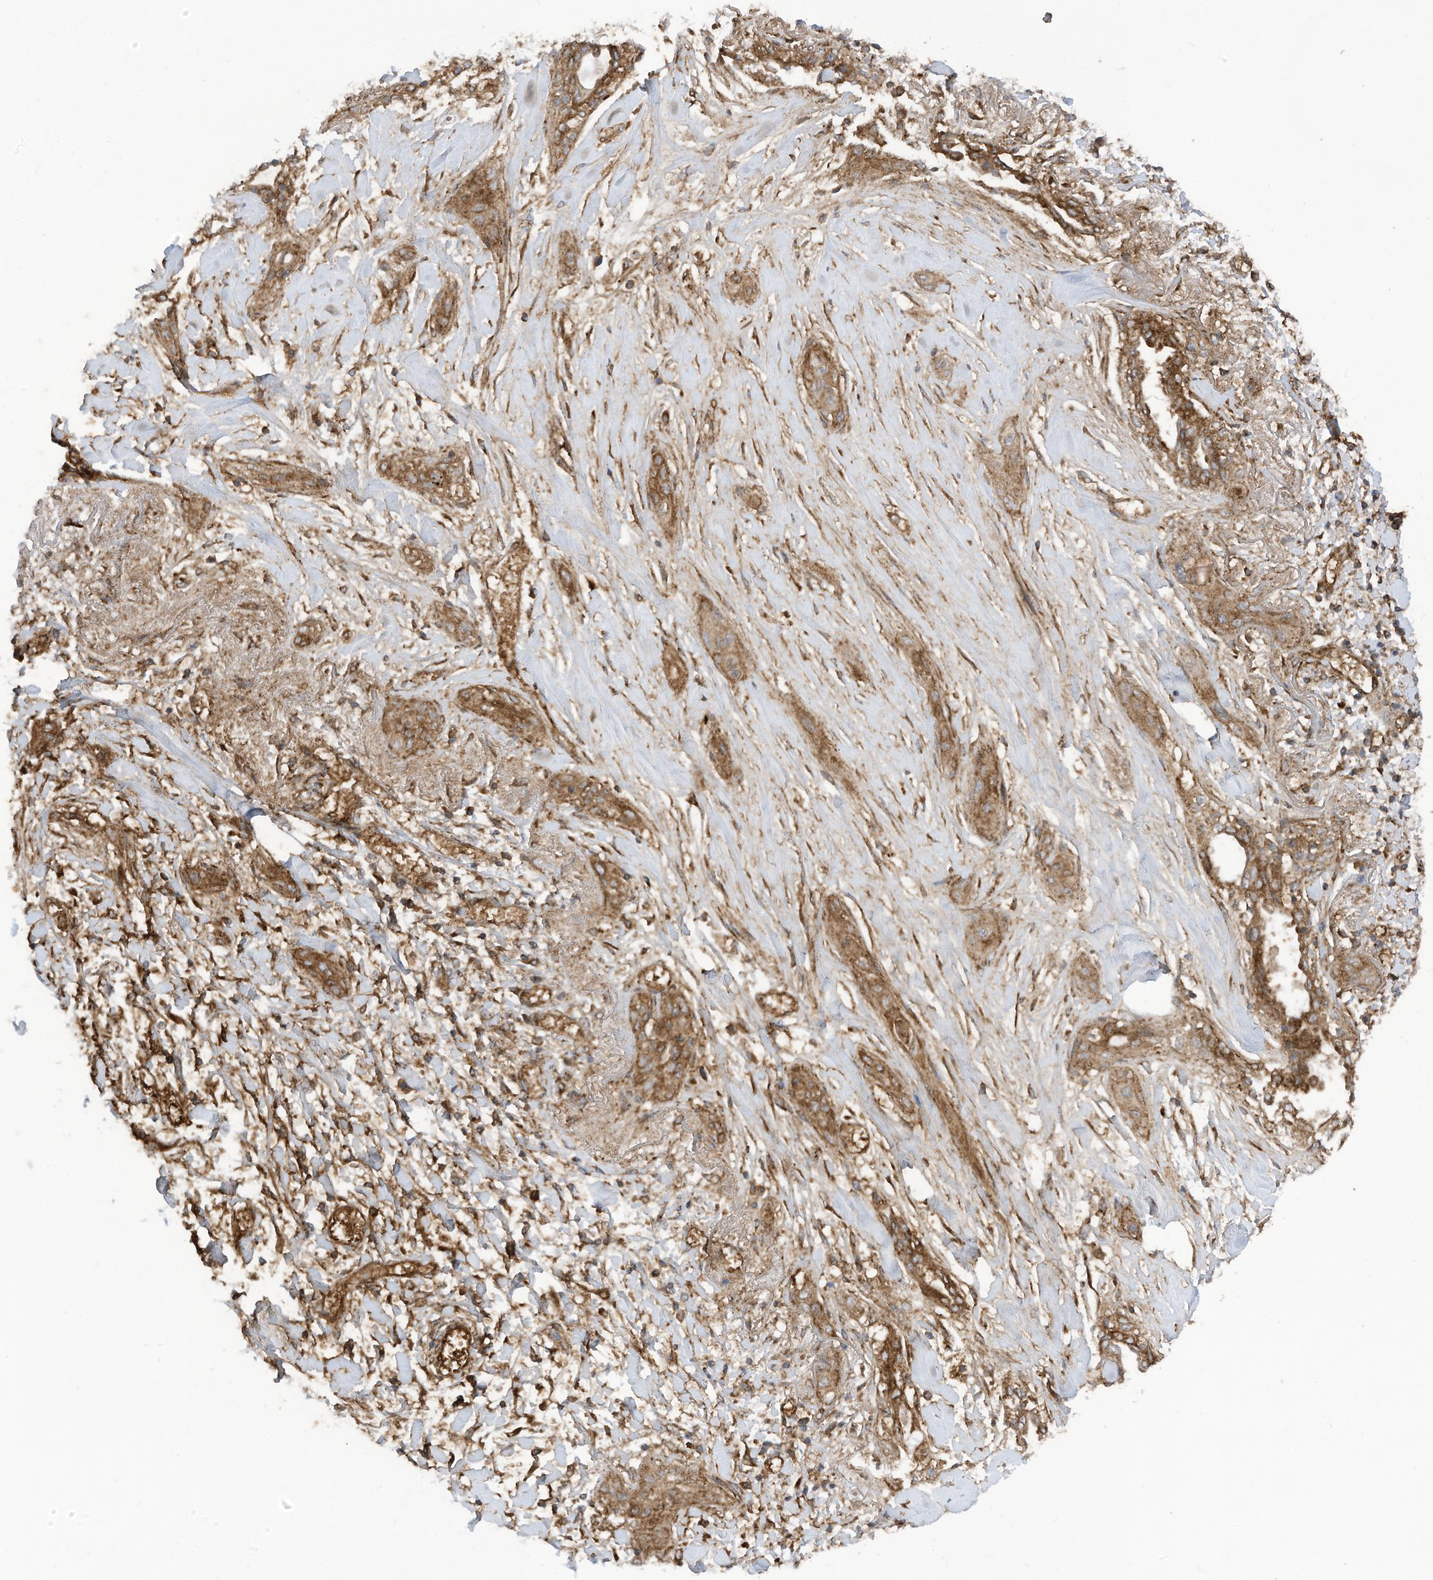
{"staining": {"intensity": "moderate", "quantity": ">75%", "location": "cytoplasmic/membranous"}, "tissue": "lung cancer", "cell_type": "Tumor cells", "image_type": "cancer", "snomed": [{"axis": "morphology", "description": "Squamous cell carcinoma, NOS"}, {"axis": "topography", "description": "Lung"}], "caption": "A medium amount of moderate cytoplasmic/membranous positivity is appreciated in about >75% of tumor cells in lung cancer (squamous cell carcinoma) tissue. The staining is performed using DAB brown chromogen to label protein expression. The nuclei are counter-stained blue using hematoxylin.", "gene": "REPS1", "patient": {"sex": "female", "age": 47}}